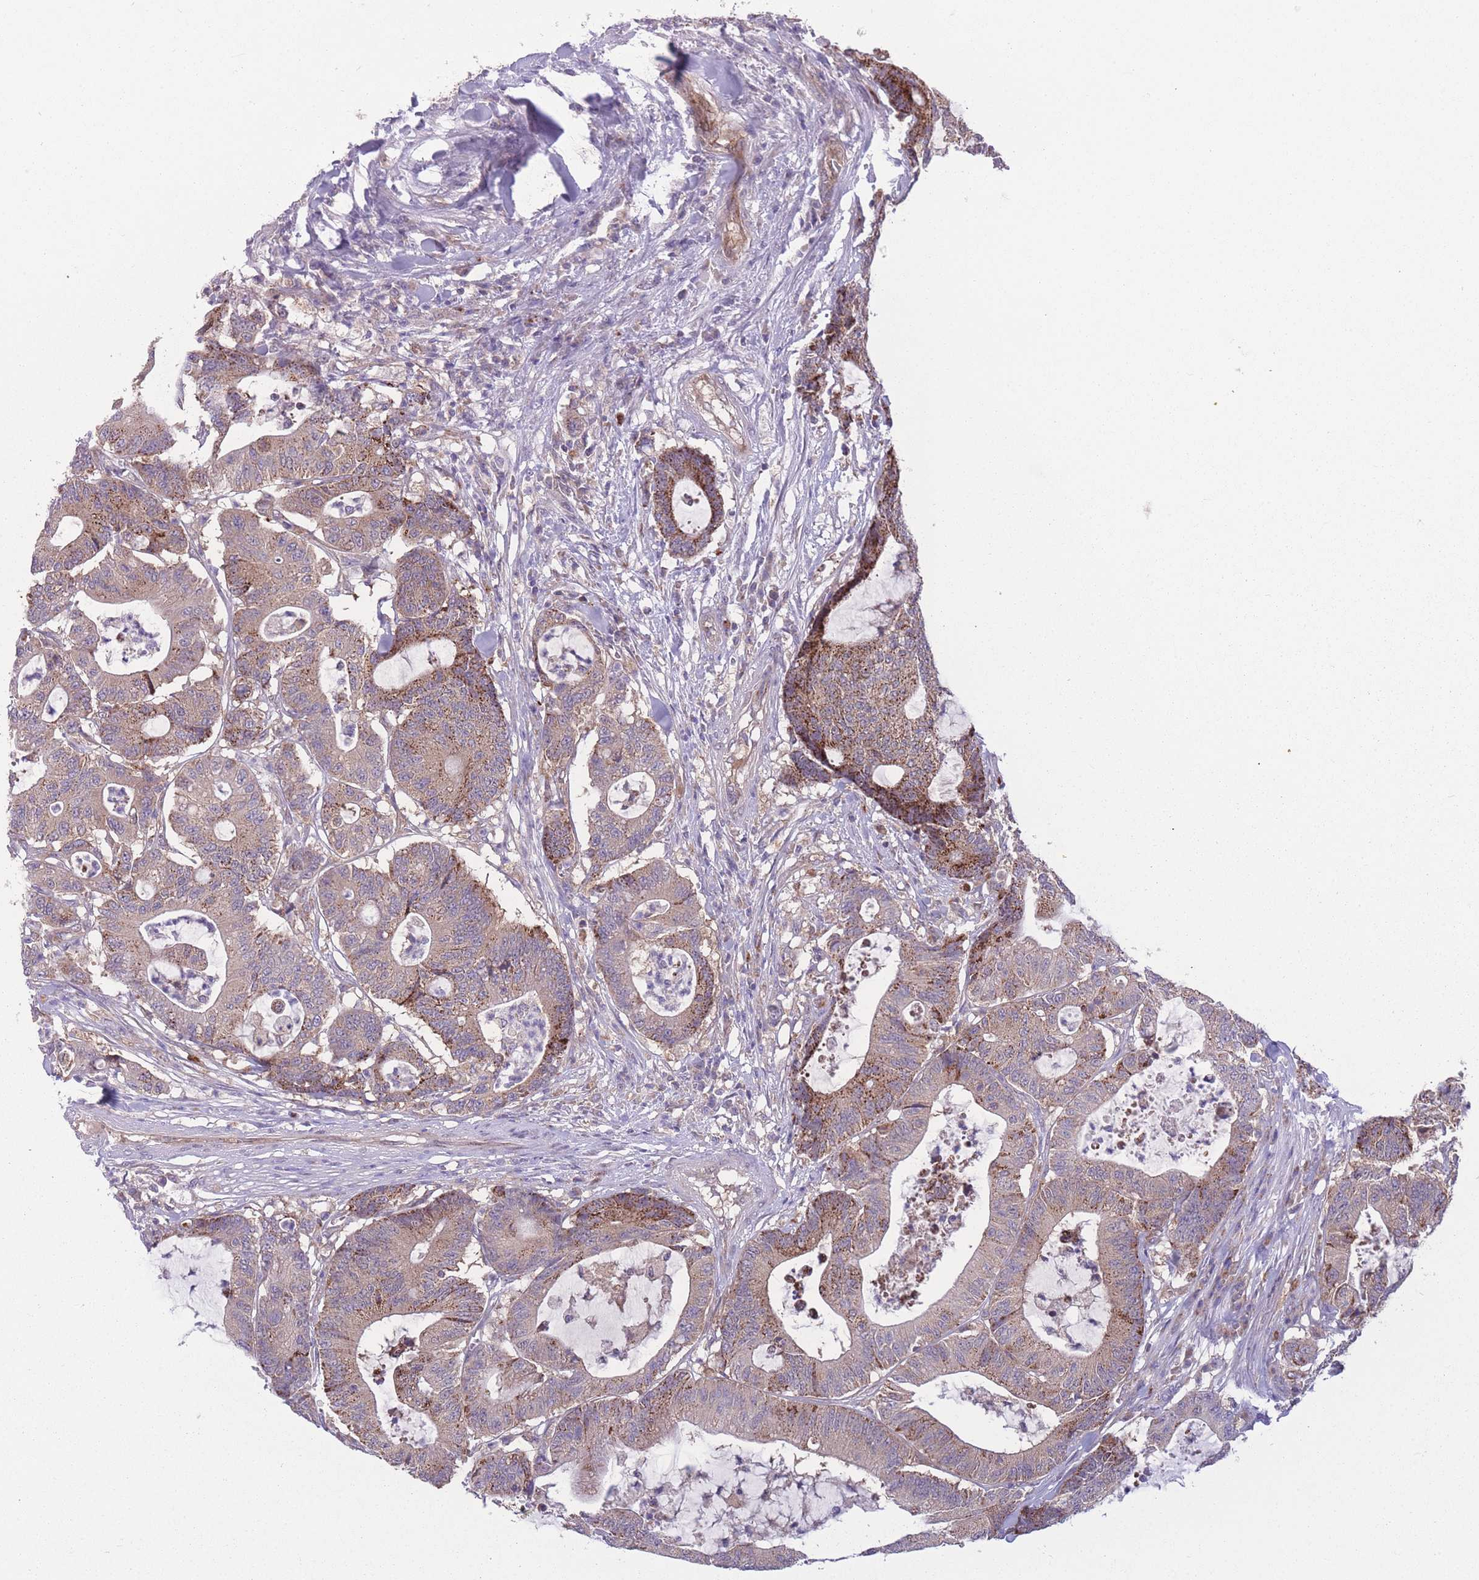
{"staining": {"intensity": "moderate", "quantity": ">75%", "location": "cytoplasmic/membranous"}, "tissue": "colorectal cancer", "cell_type": "Tumor cells", "image_type": "cancer", "snomed": [{"axis": "morphology", "description": "Adenocarcinoma, NOS"}, {"axis": "topography", "description": "Colon"}], "caption": "Protein staining by IHC demonstrates moderate cytoplasmic/membranous staining in approximately >75% of tumor cells in colorectal cancer (adenocarcinoma). The staining was performed using DAB (3,3'-diaminobenzidine) to visualize the protein expression in brown, while the nuclei were stained in blue with hematoxylin (Magnification: 20x).", "gene": "CCT6B", "patient": {"sex": "female", "age": 84}}